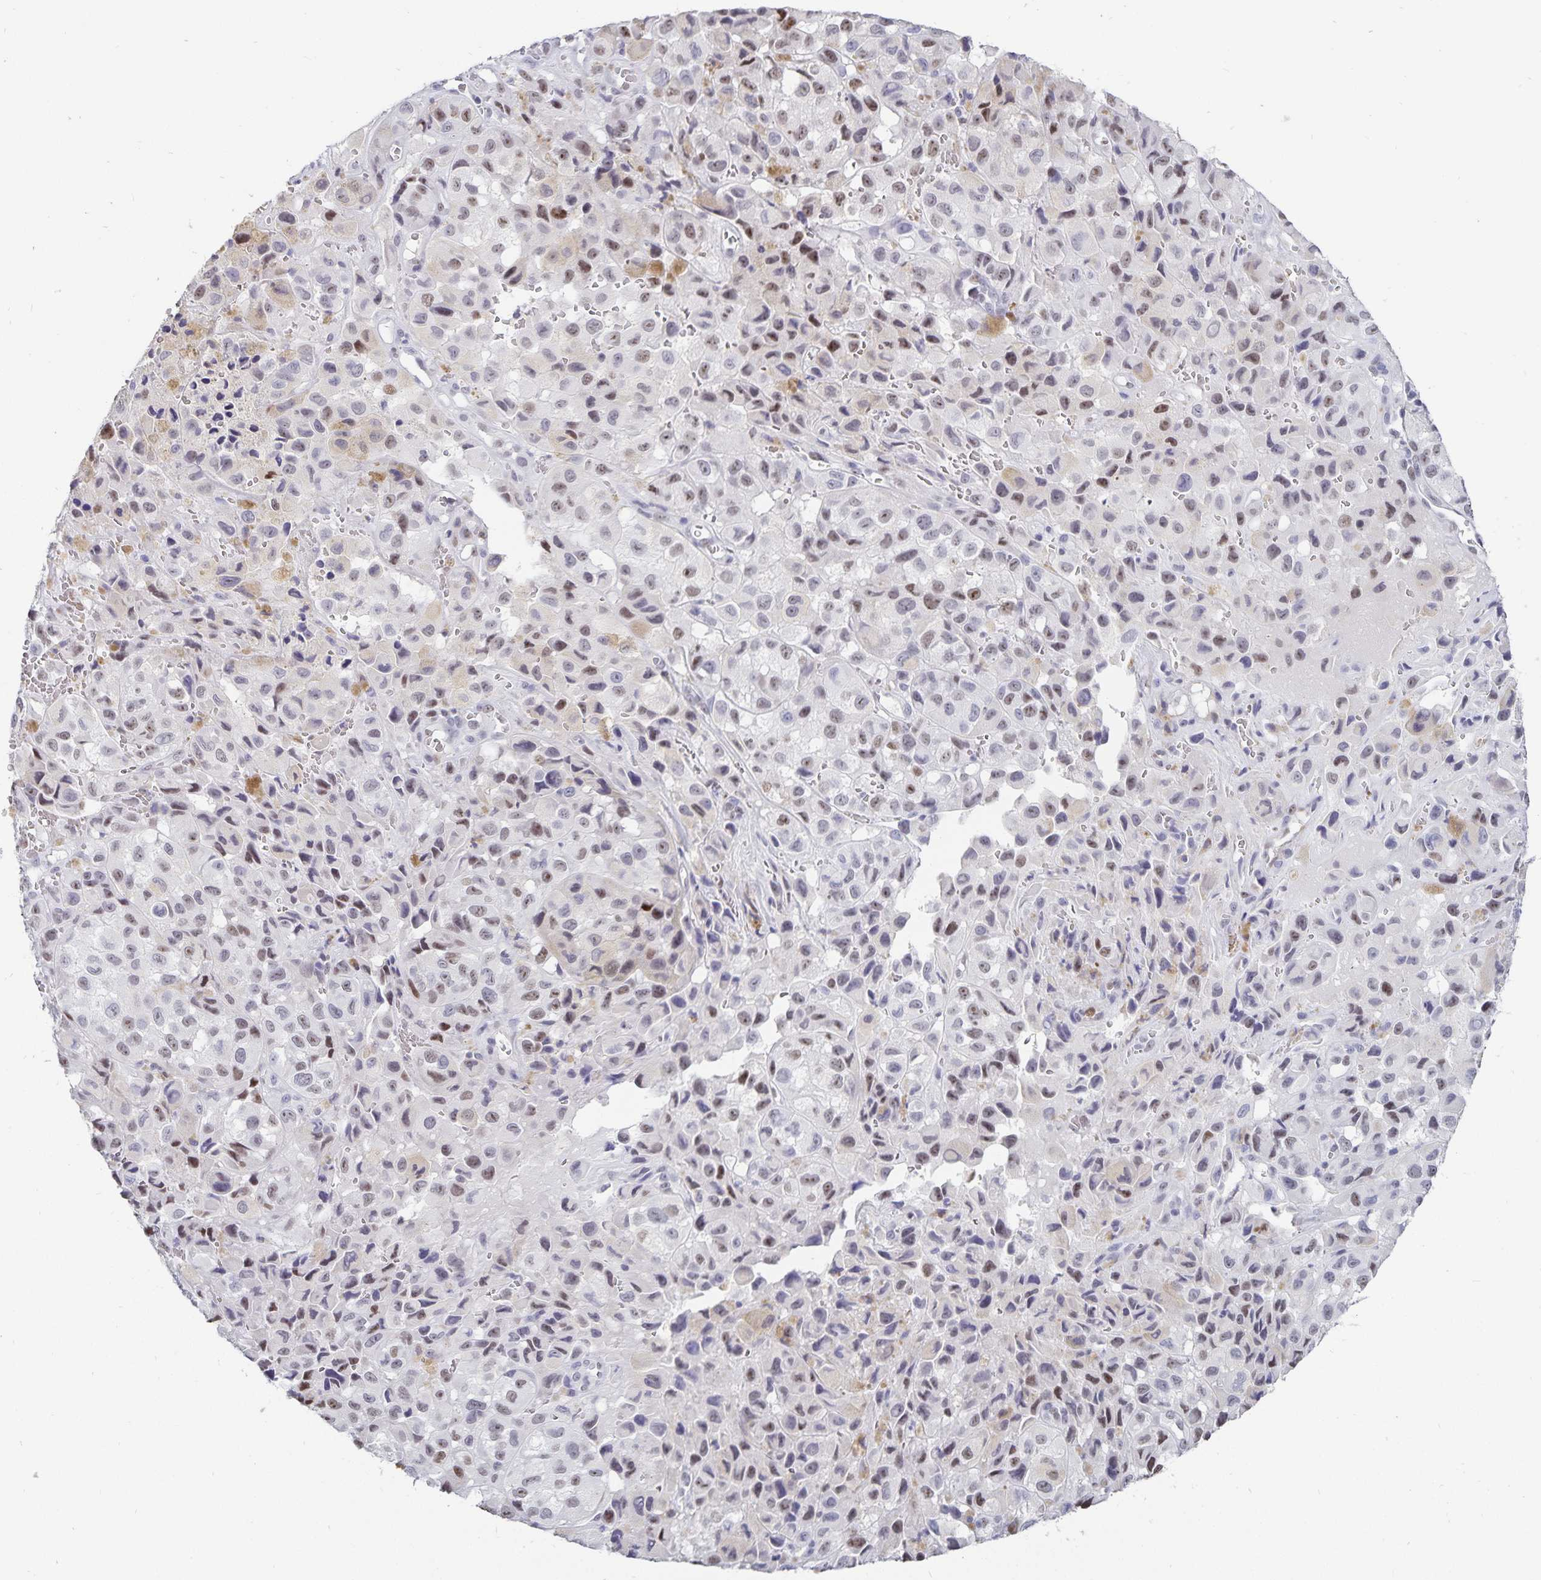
{"staining": {"intensity": "moderate", "quantity": "<25%", "location": "nuclear"}, "tissue": "melanoma", "cell_type": "Tumor cells", "image_type": "cancer", "snomed": [{"axis": "morphology", "description": "Malignant melanoma, NOS"}, {"axis": "topography", "description": "Skin"}], "caption": "Human melanoma stained for a protein (brown) shows moderate nuclear positive positivity in approximately <25% of tumor cells.", "gene": "HMGB3", "patient": {"sex": "male", "age": 93}}